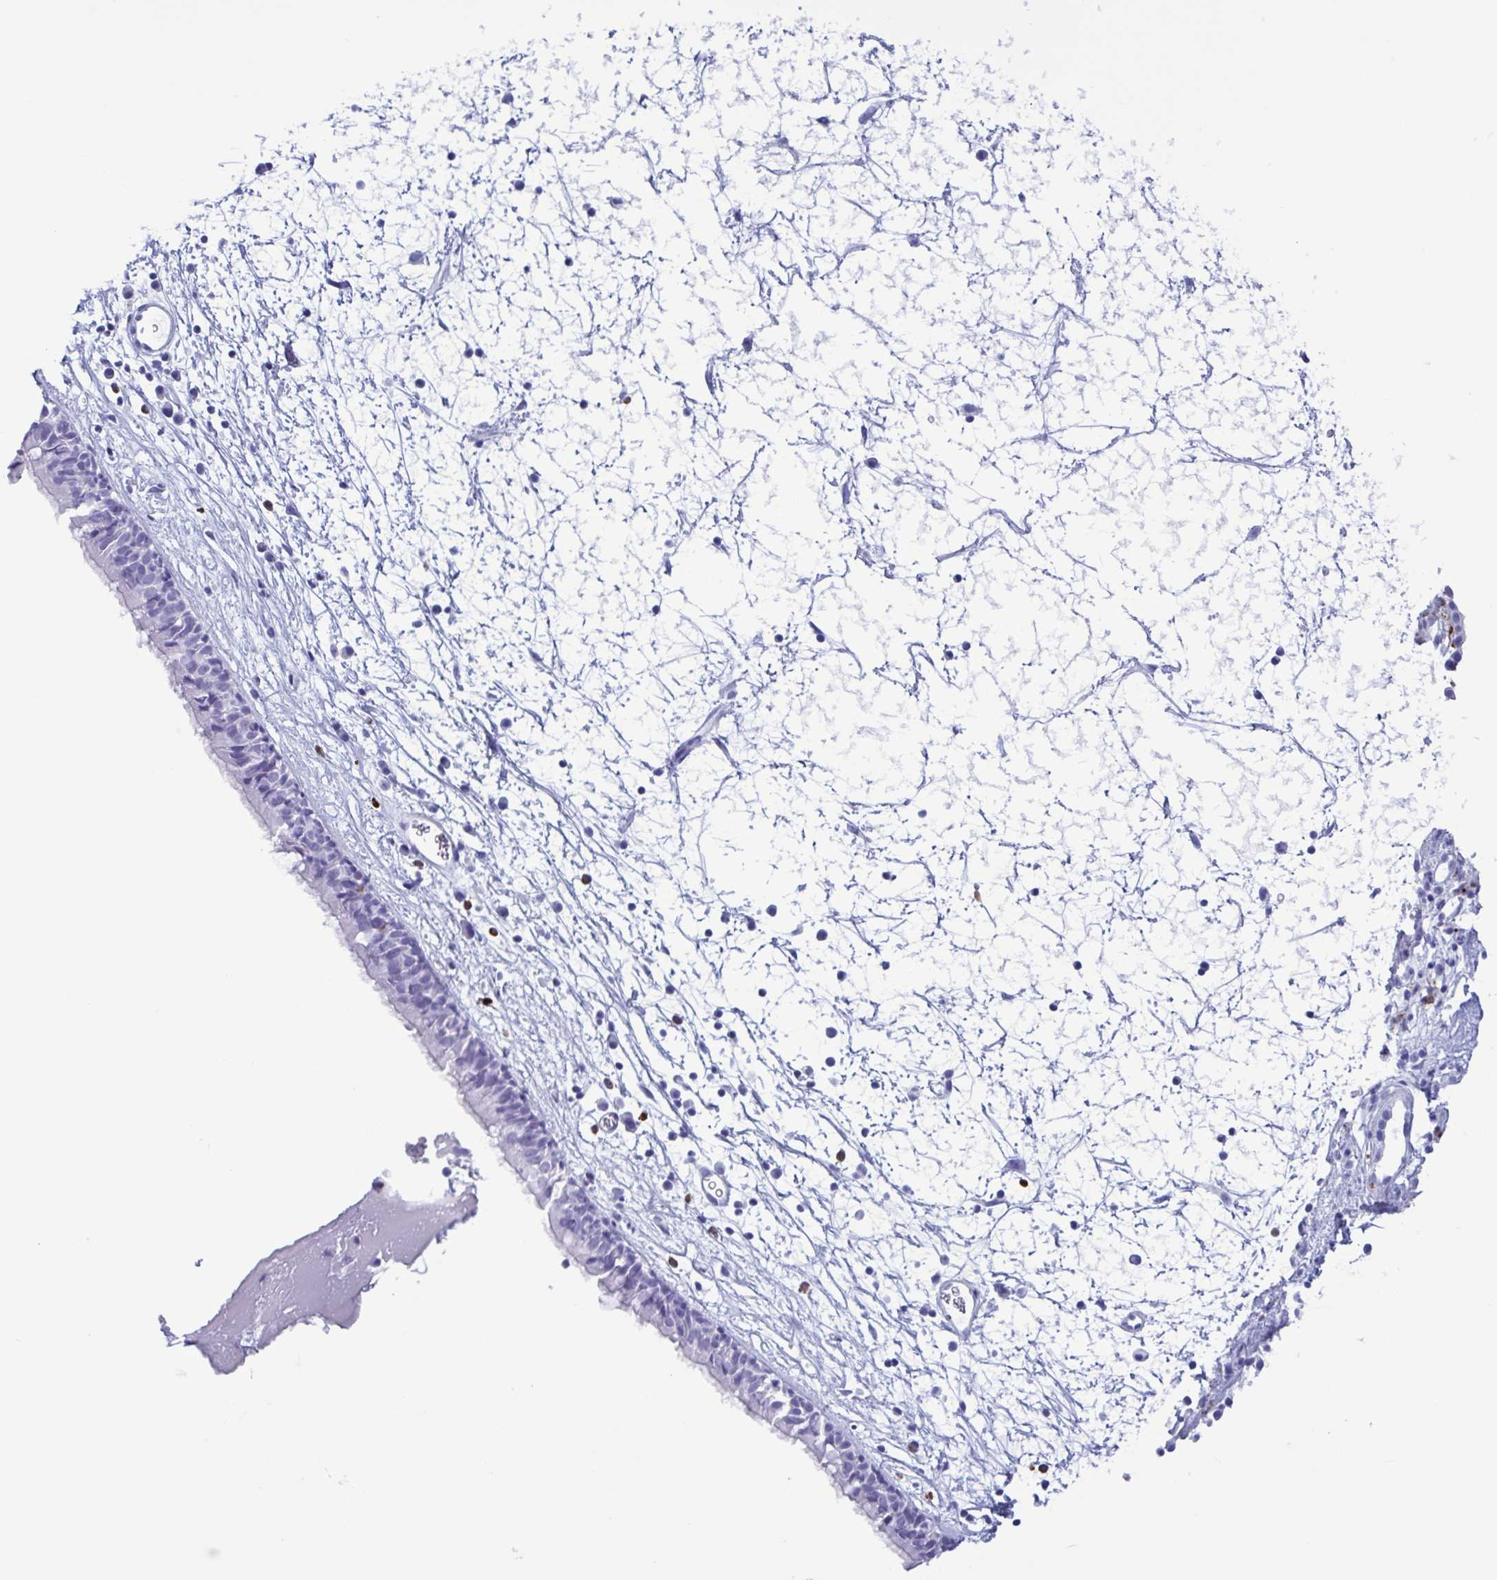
{"staining": {"intensity": "negative", "quantity": "none", "location": "none"}, "tissue": "nasopharynx", "cell_type": "Respiratory epithelial cells", "image_type": "normal", "snomed": [{"axis": "morphology", "description": "Normal tissue, NOS"}, {"axis": "topography", "description": "Nasopharynx"}], "caption": "IHC micrograph of unremarkable nasopharynx: human nasopharynx stained with DAB (3,3'-diaminobenzidine) displays no significant protein expression in respiratory epithelial cells. Brightfield microscopy of immunohistochemistry (IHC) stained with DAB (3,3'-diaminobenzidine) (brown) and hematoxylin (blue), captured at high magnification.", "gene": "LTF", "patient": {"sex": "male", "age": 24}}